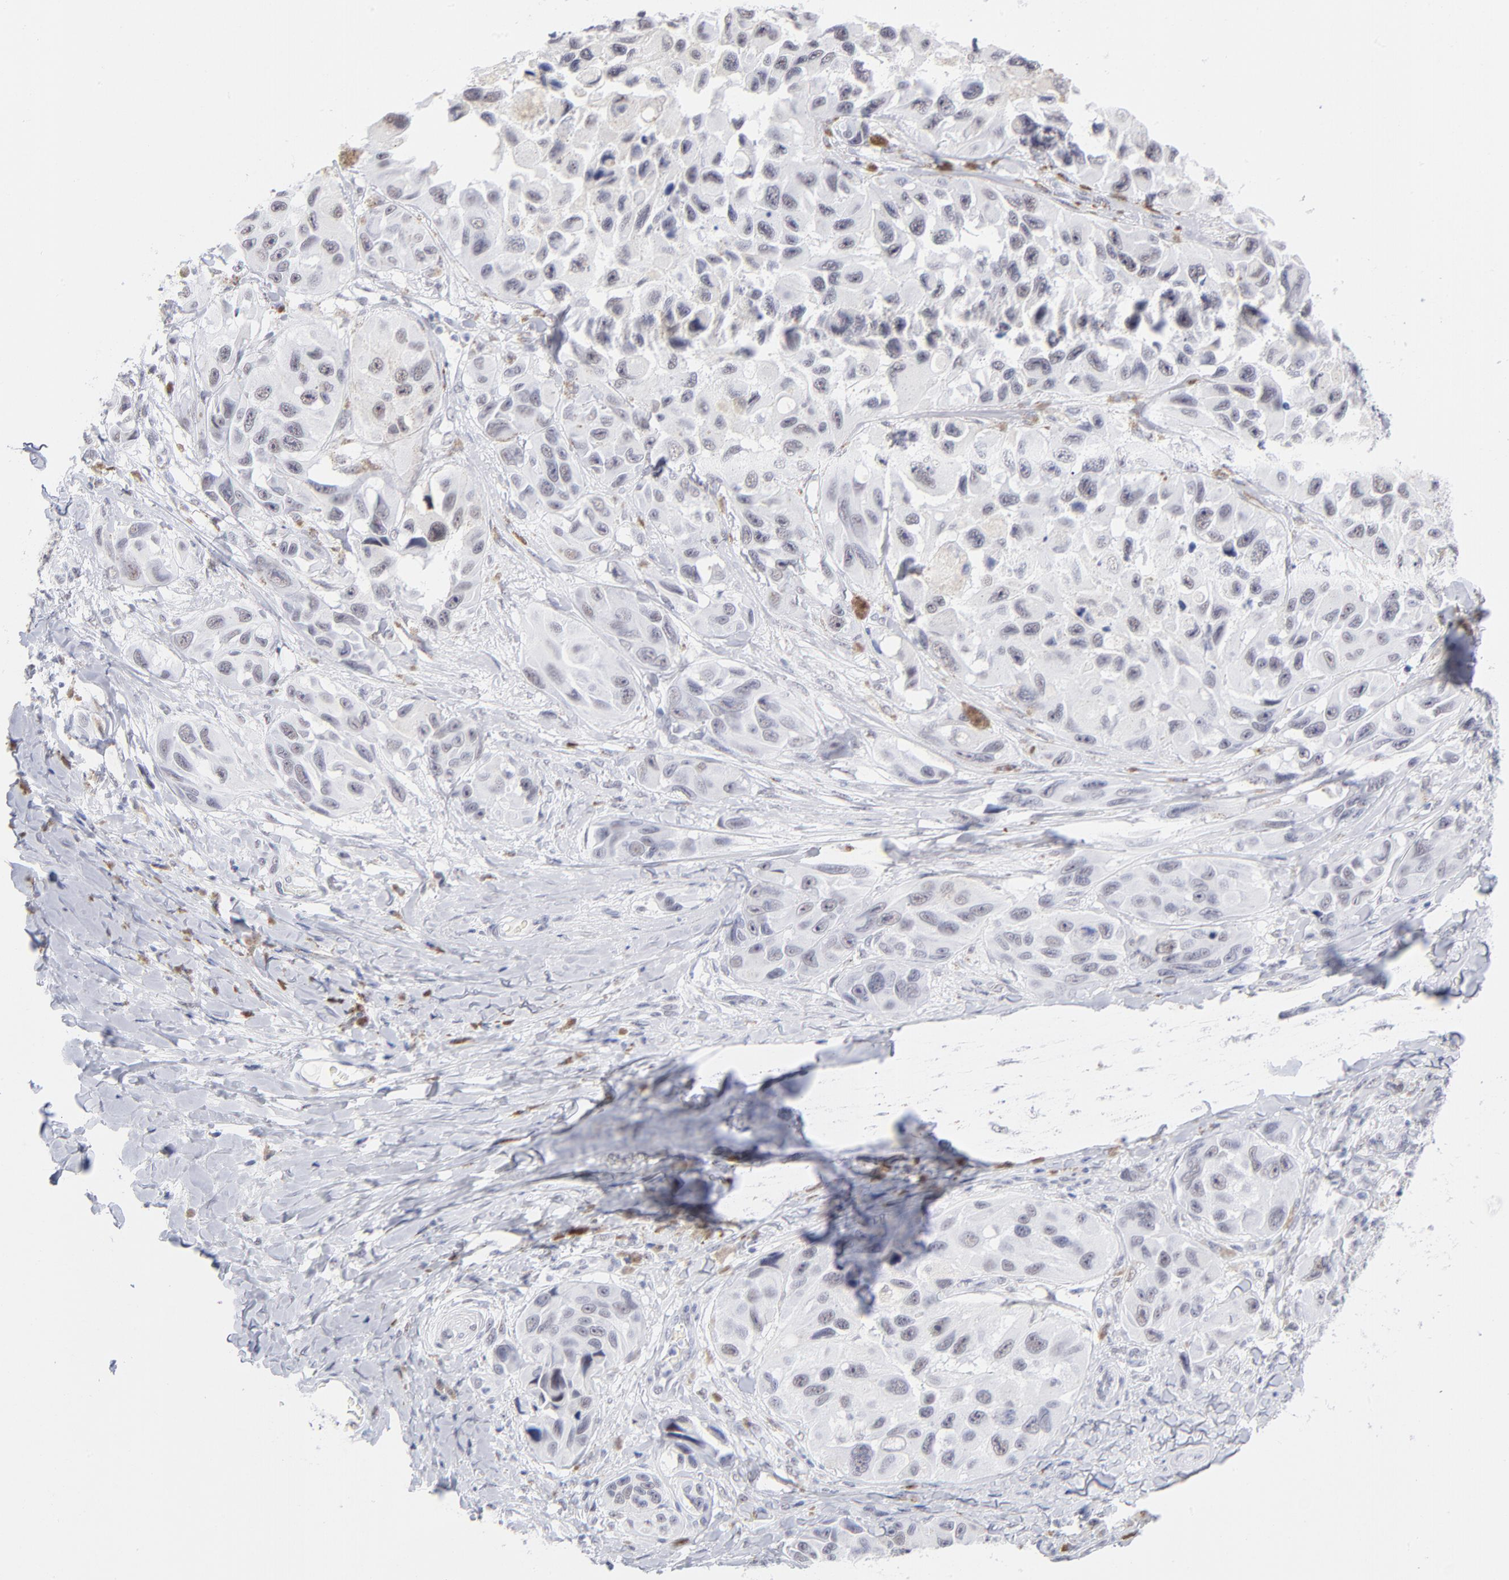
{"staining": {"intensity": "weak", "quantity": "<25%", "location": "nuclear"}, "tissue": "melanoma", "cell_type": "Tumor cells", "image_type": "cancer", "snomed": [{"axis": "morphology", "description": "Malignant melanoma, NOS"}, {"axis": "topography", "description": "Skin"}], "caption": "High magnification brightfield microscopy of melanoma stained with DAB (brown) and counterstained with hematoxylin (blue): tumor cells show no significant expression. The staining was performed using DAB (3,3'-diaminobenzidine) to visualize the protein expression in brown, while the nuclei were stained in blue with hematoxylin (Magnification: 20x).", "gene": "SNRPB", "patient": {"sex": "female", "age": 73}}